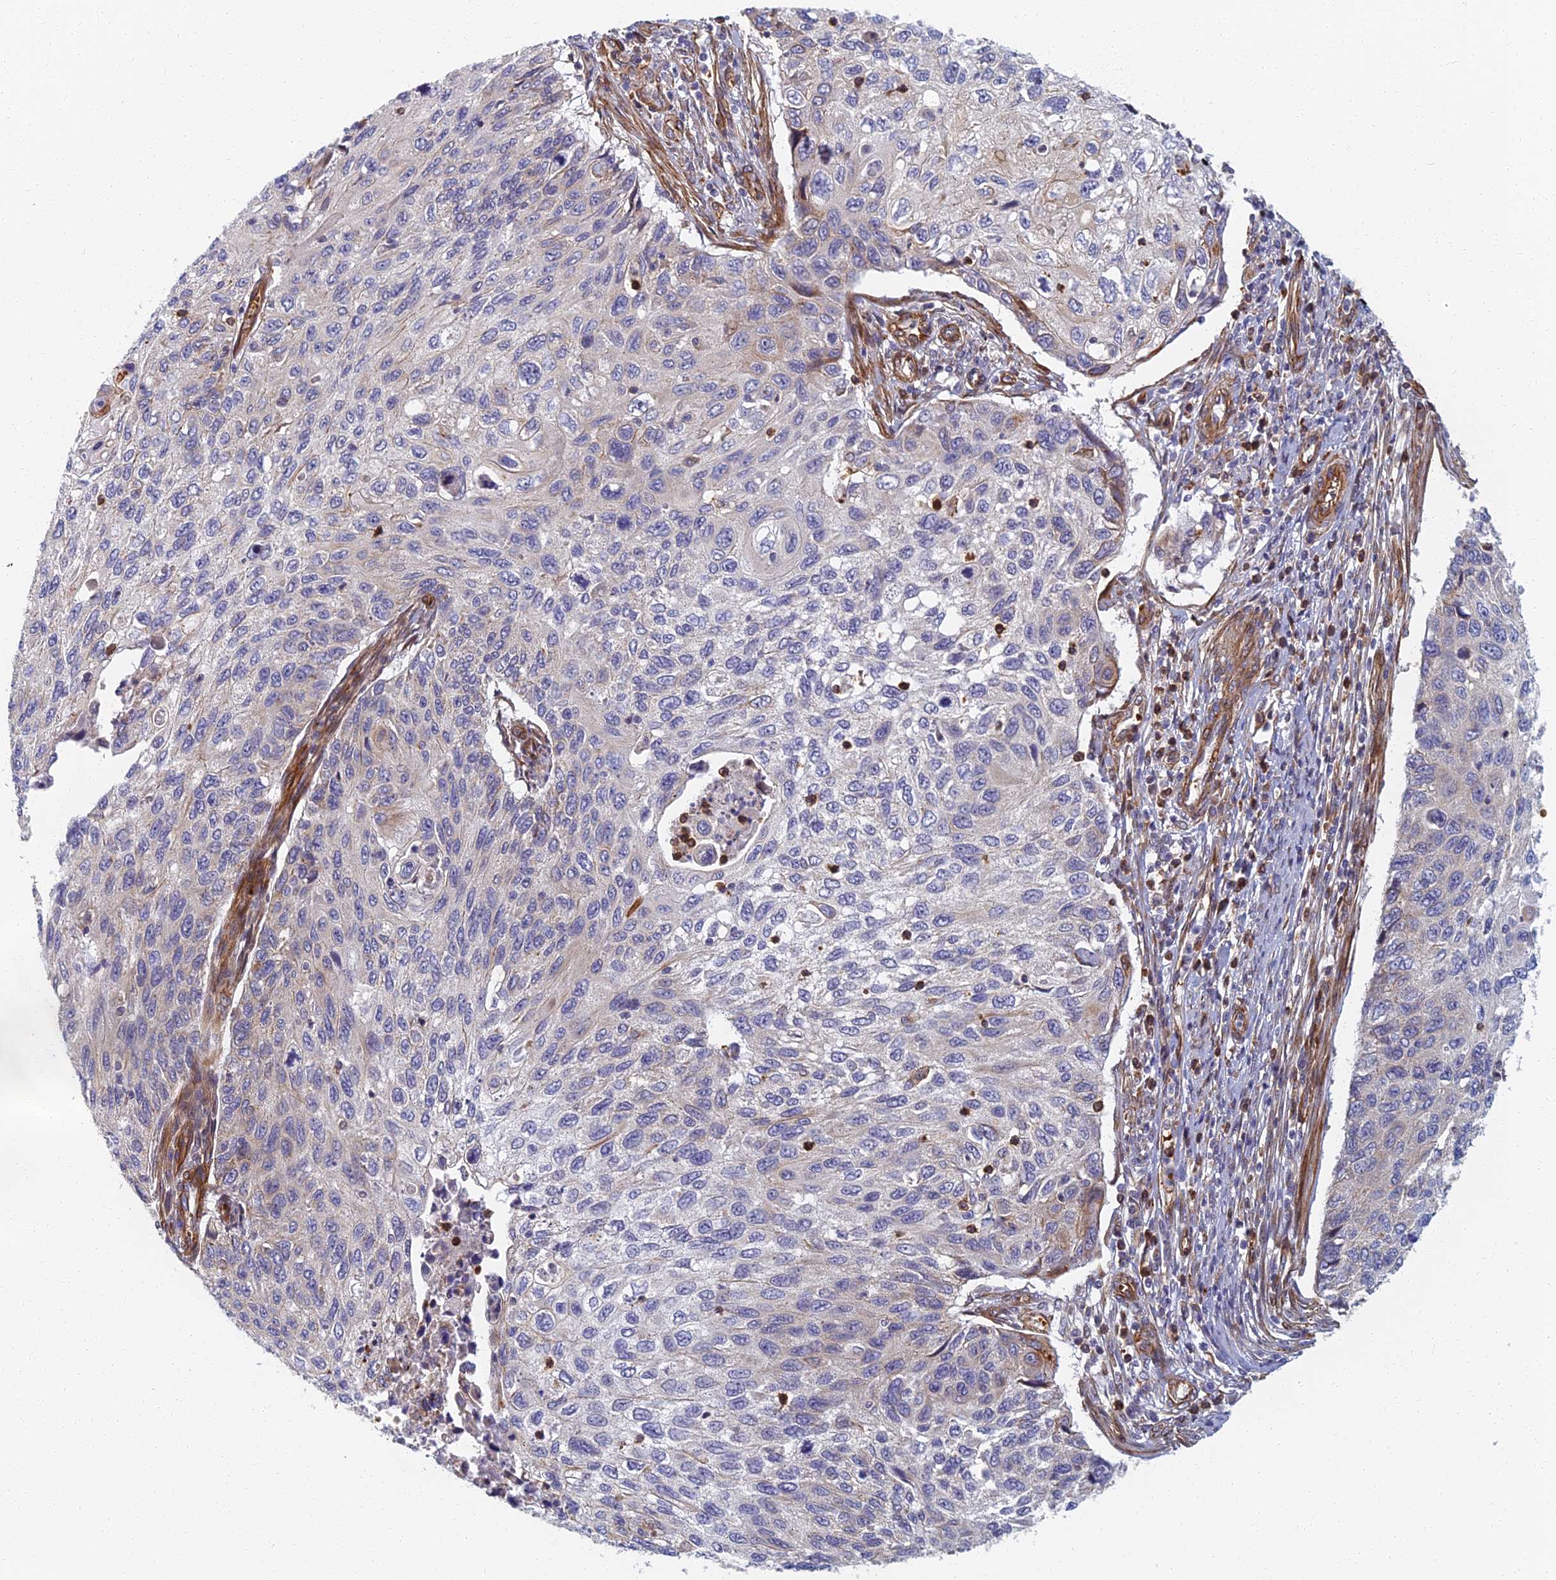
{"staining": {"intensity": "negative", "quantity": "none", "location": "none"}, "tissue": "cervical cancer", "cell_type": "Tumor cells", "image_type": "cancer", "snomed": [{"axis": "morphology", "description": "Squamous cell carcinoma, NOS"}, {"axis": "topography", "description": "Cervix"}], "caption": "Tumor cells are negative for protein expression in human cervical squamous cell carcinoma. (DAB (3,3'-diaminobenzidine) immunohistochemistry (IHC) with hematoxylin counter stain).", "gene": "ABCB10", "patient": {"sex": "female", "age": 70}}